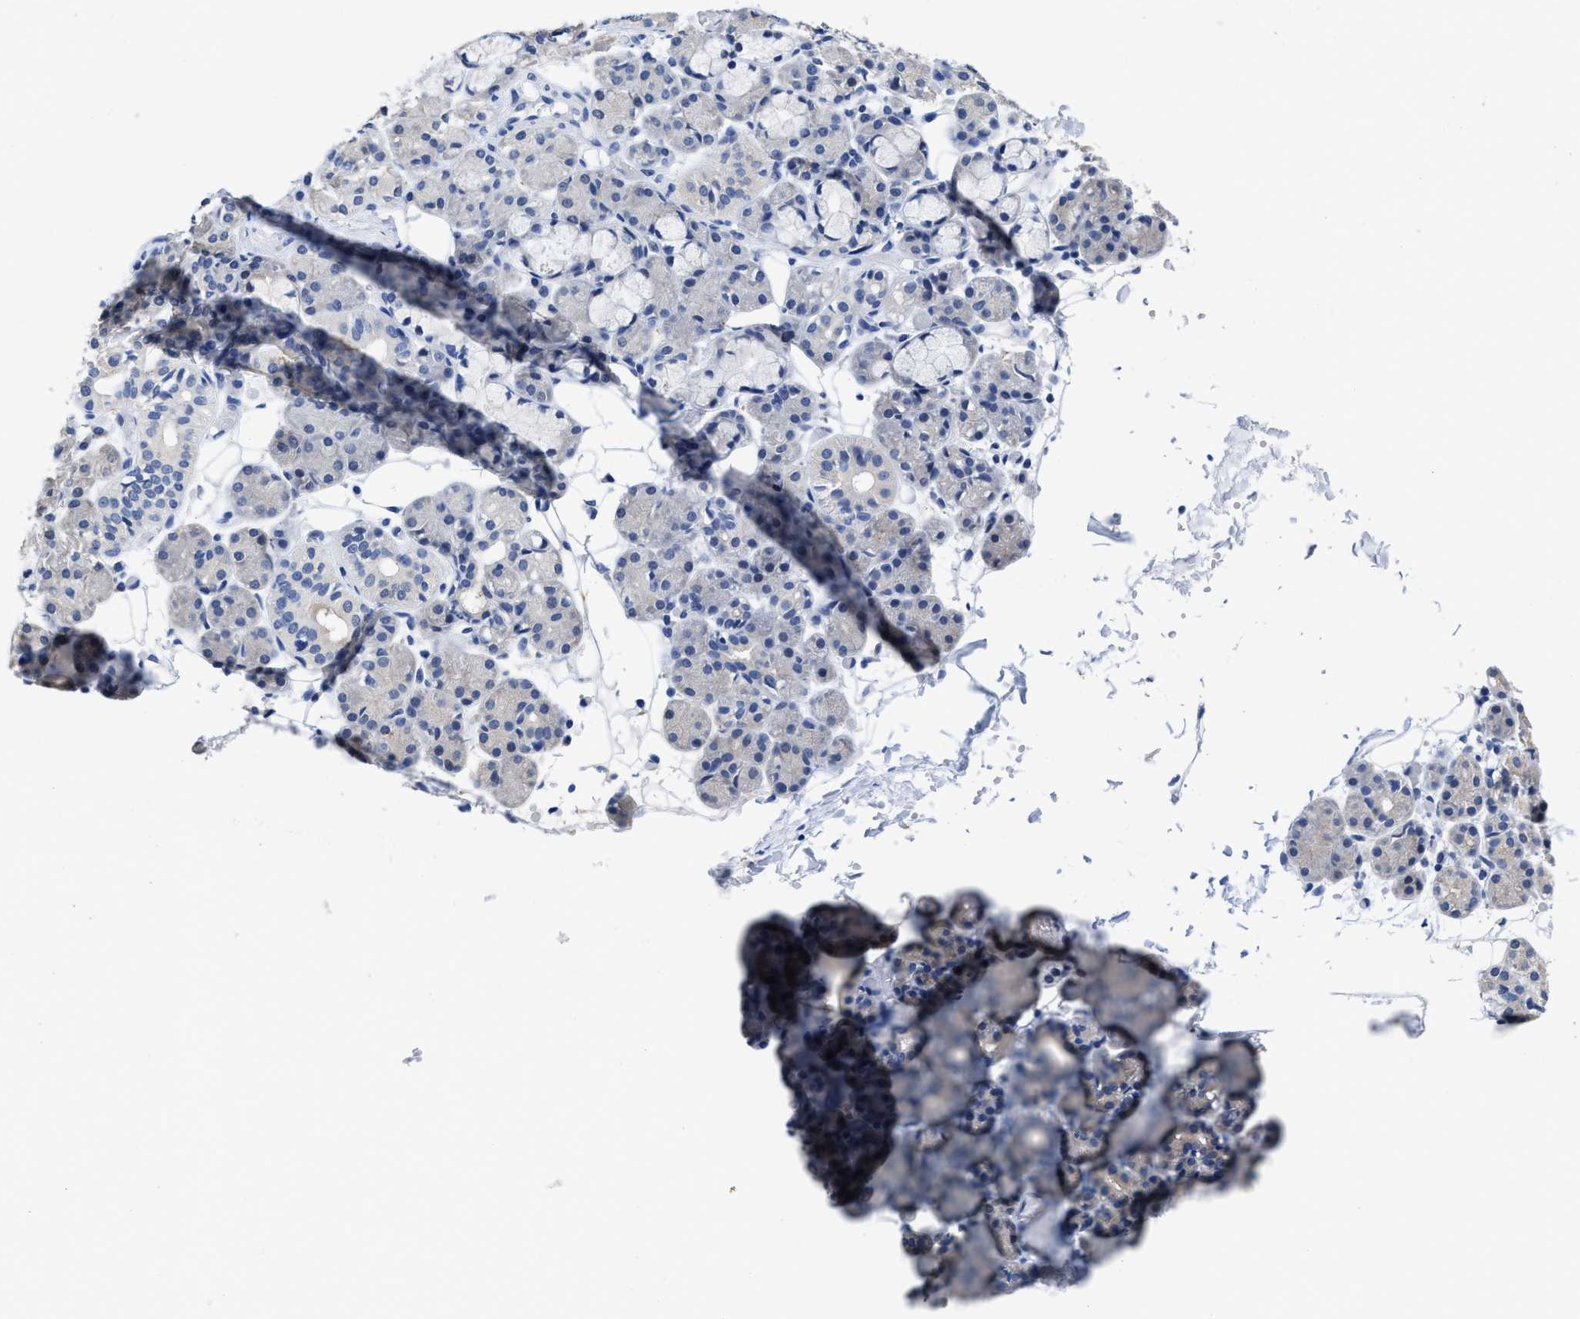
{"staining": {"intensity": "negative", "quantity": "none", "location": "none"}, "tissue": "salivary gland", "cell_type": "Glandular cells", "image_type": "normal", "snomed": [{"axis": "morphology", "description": "Normal tissue, NOS"}, {"axis": "topography", "description": "Salivary gland"}], "caption": "This histopathology image is of normal salivary gland stained with immunohistochemistry to label a protein in brown with the nuclei are counter-stained blue. There is no staining in glandular cells.", "gene": "HOOK1", "patient": {"sex": "male", "age": 63}}